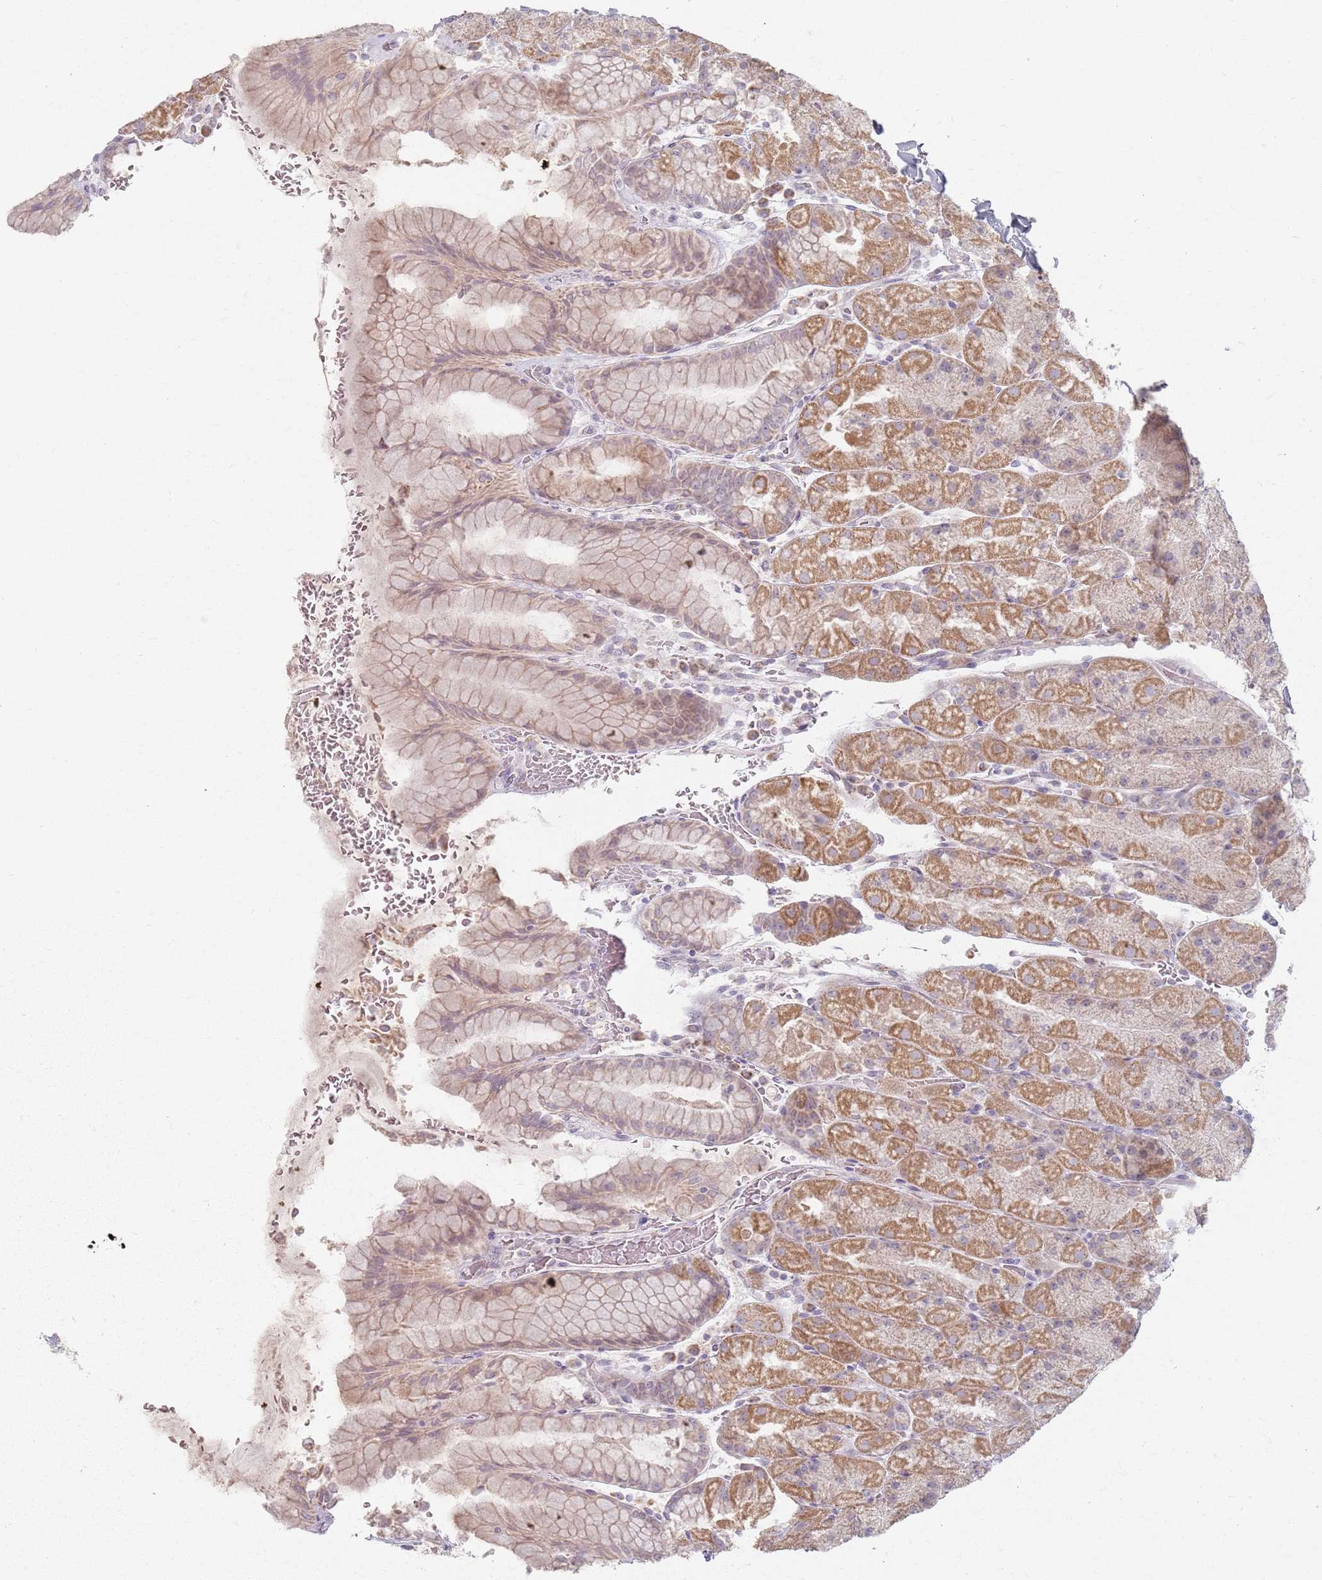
{"staining": {"intensity": "moderate", "quantity": ">75%", "location": "cytoplasmic/membranous"}, "tissue": "stomach", "cell_type": "Glandular cells", "image_type": "normal", "snomed": [{"axis": "morphology", "description": "Normal tissue, NOS"}, {"axis": "topography", "description": "Stomach, upper"}, {"axis": "topography", "description": "Stomach, lower"}], "caption": "Stomach stained with DAB IHC displays medium levels of moderate cytoplasmic/membranous positivity in about >75% of glandular cells.", "gene": "PKD2L2", "patient": {"sex": "male", "age": 67}}